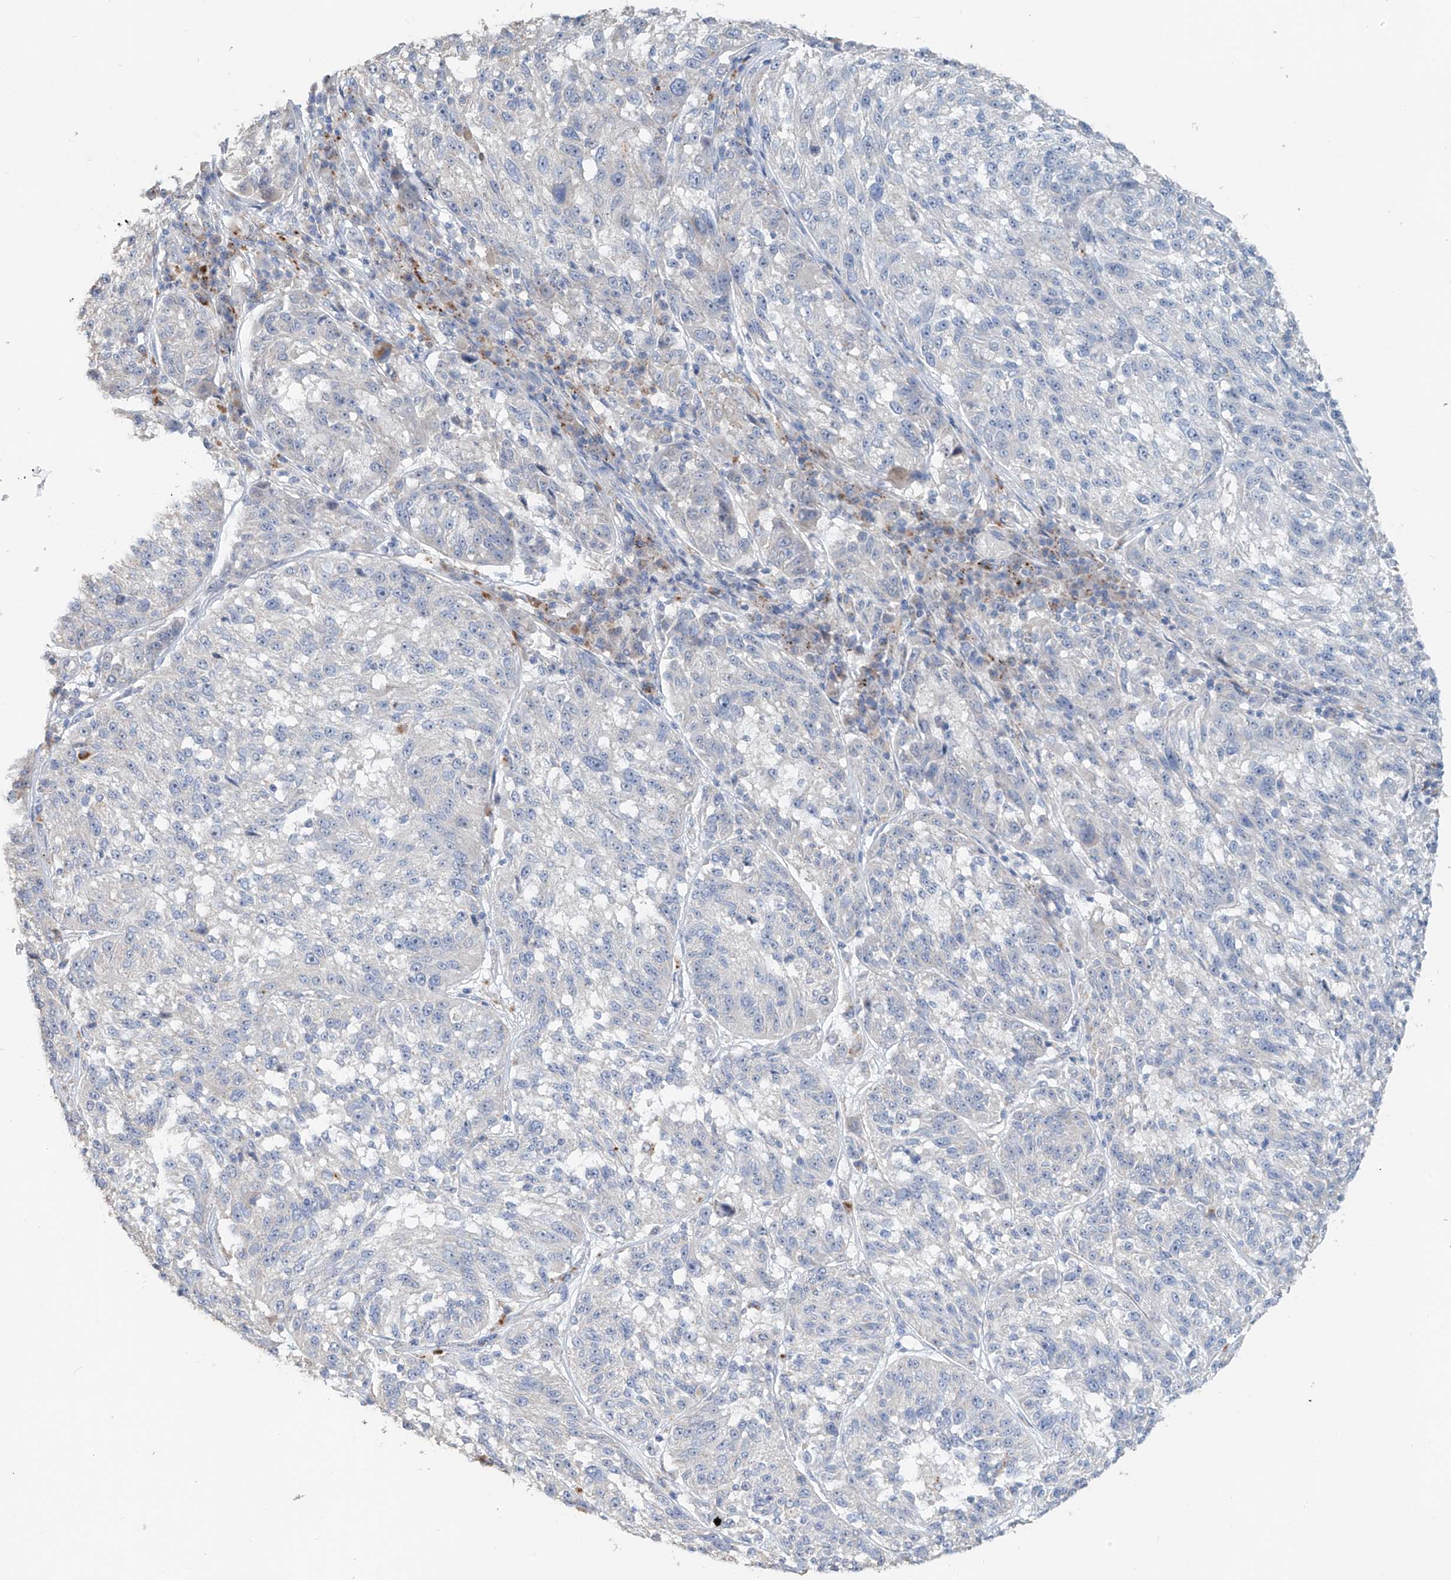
{"staining": {"intensity": "negative", "quantity": "none", "location": "none"}, "tissue": "melanoma", "cell_type": "Tumor cells", "image_type": "cancer", "snomed": [{"axis": "morphology", "description": "Malignant melanoma, NOS"}, {"axis": "topography", "description": "Skin"}], "caption": "IHC micrograph of neoplastic tissue: malignant melanoma stained with DAB shows no significant protein staining in tumor cells.", "gene": "TRIM47", "patient": {"sex": "male", "age": 53}}